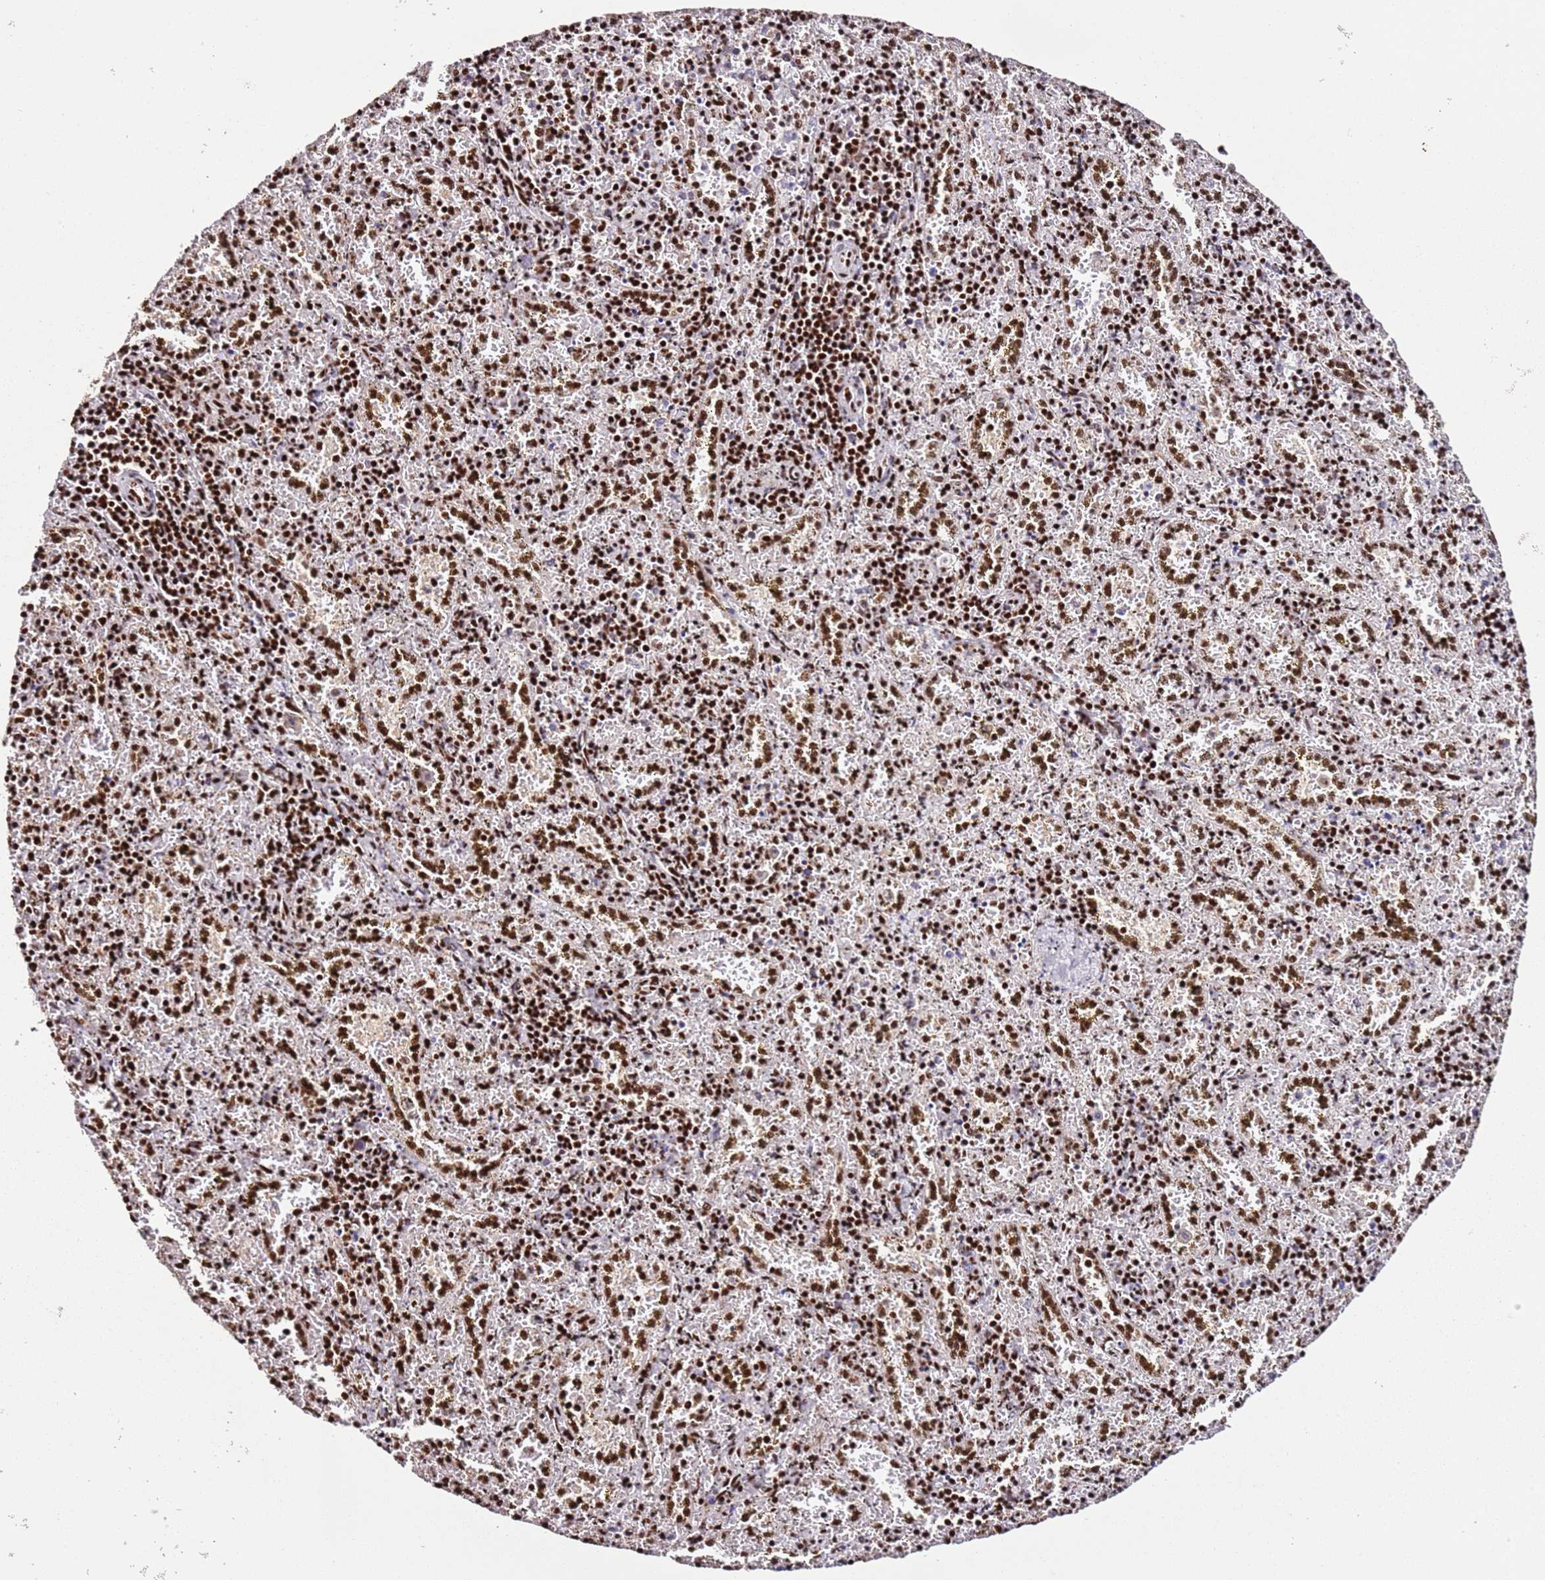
{"staining": {"intensity": "strong", "quantity": ">75%", "location": "nuclear"}, "tissue": "spleen", "cell_type": "Cells in red pulp", "image_type": "normal", "snomed": [{"axis": "morphology", "description": "Normal tissue, NOS"}, {"axis": "topography", "description": "Spleen"}], "caption": "The histopathology image exhibits staining of normal spleen, revealing strong nuclear protein staining (brown color) within cells in red pulp.", "gene": "C6orf226", "patient": {"sex": "male", "age": 11}}